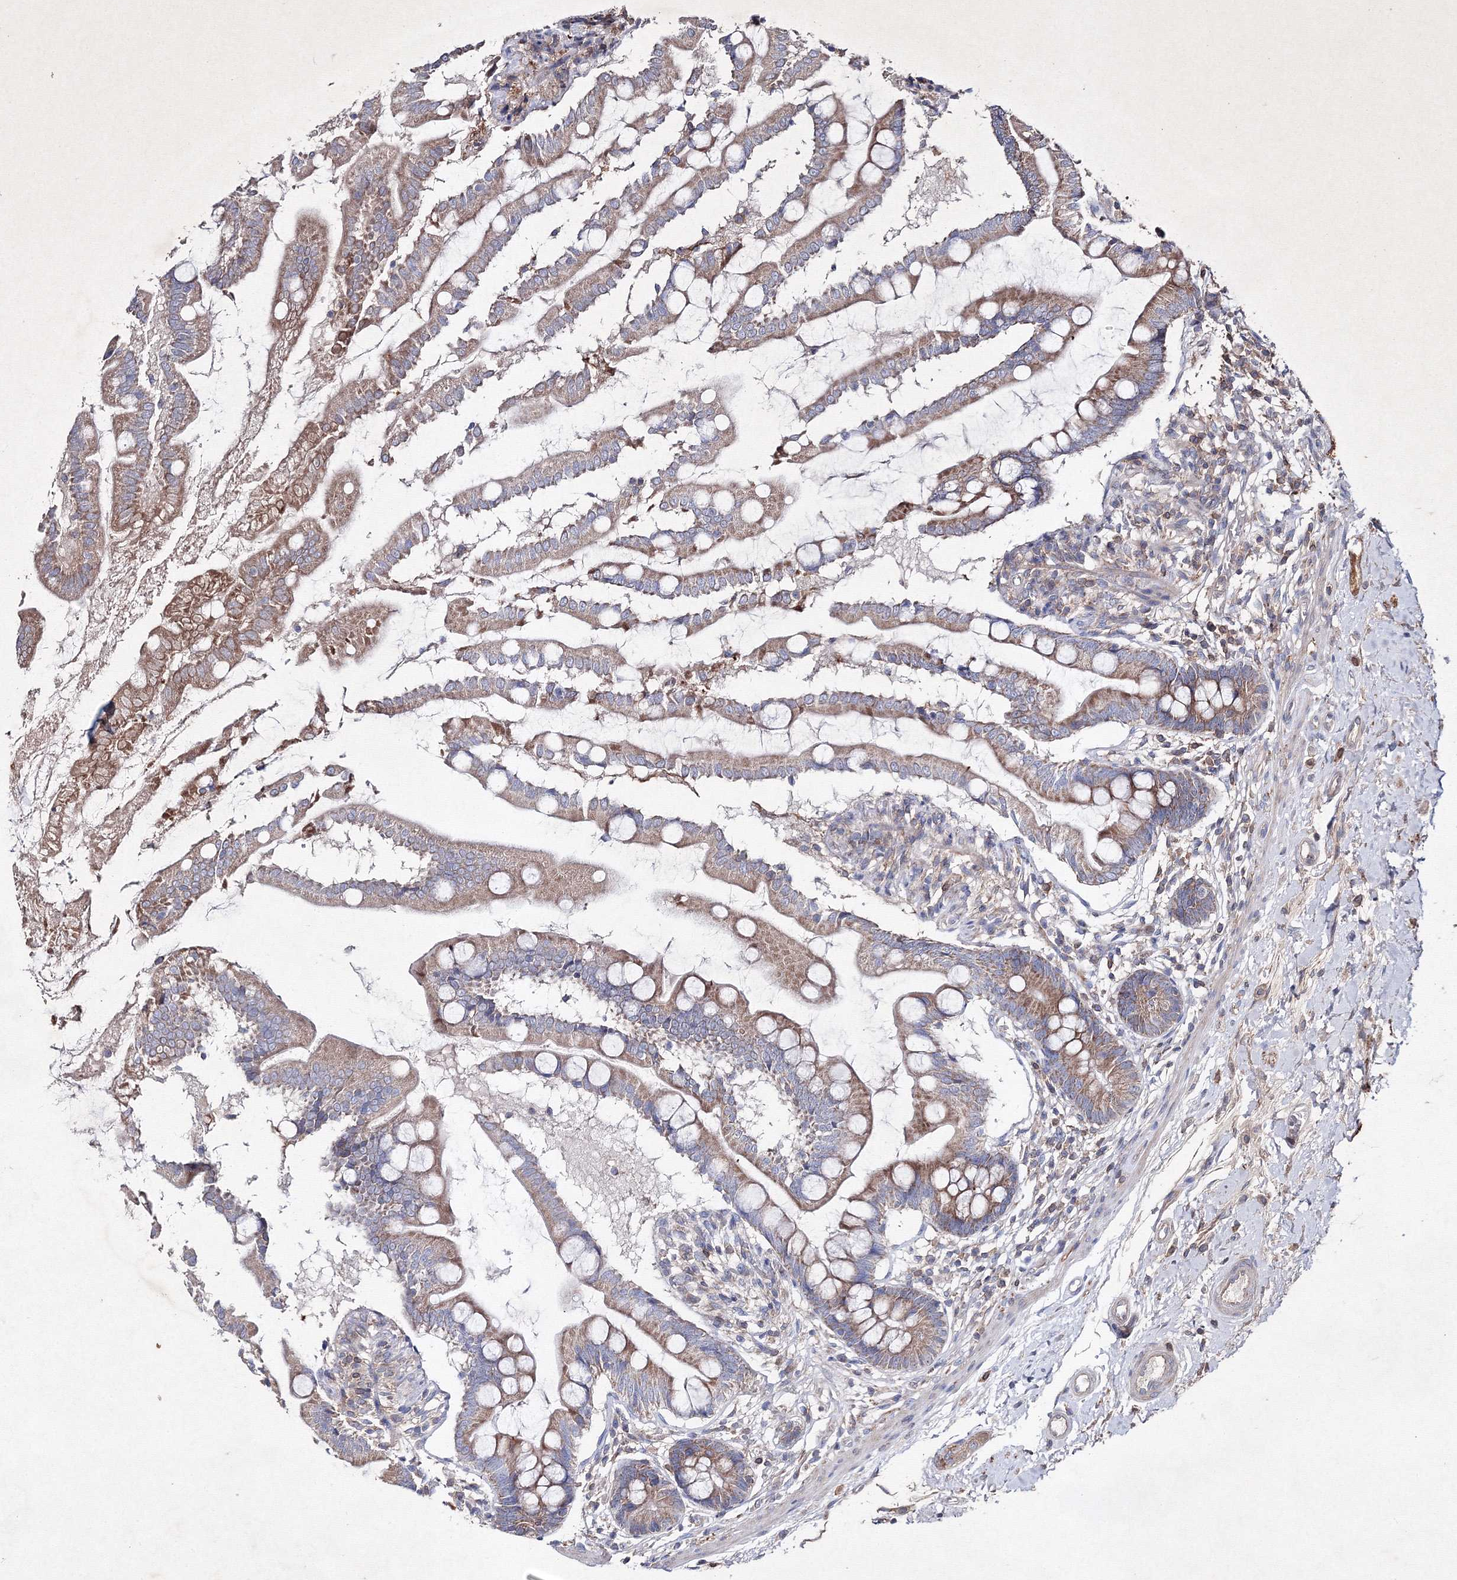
{"staining": {"intensity": "moderate", "quantity": ">75%", "location": "cytoplasmic/membranous"}, "tissue": "small intestine", "cell_type": "Glandular cells", "image_type": "normal", "snomed": [{"axis": "morphology", "description": "Normal tissue, NOS"}, {"axis": "topography", "description": "Small intestine"}], "caption": "Unremarkable small intestine demonstrates moderate cytoplasmic/membranous staining in about >75% of glandular cells The staining was performed using DAB, with brown indicating positive protein expression. Nuclei are stained blue with hematoxylin..", "gene": "GFM1", "patient": {"sex": "female", "age": 56}}